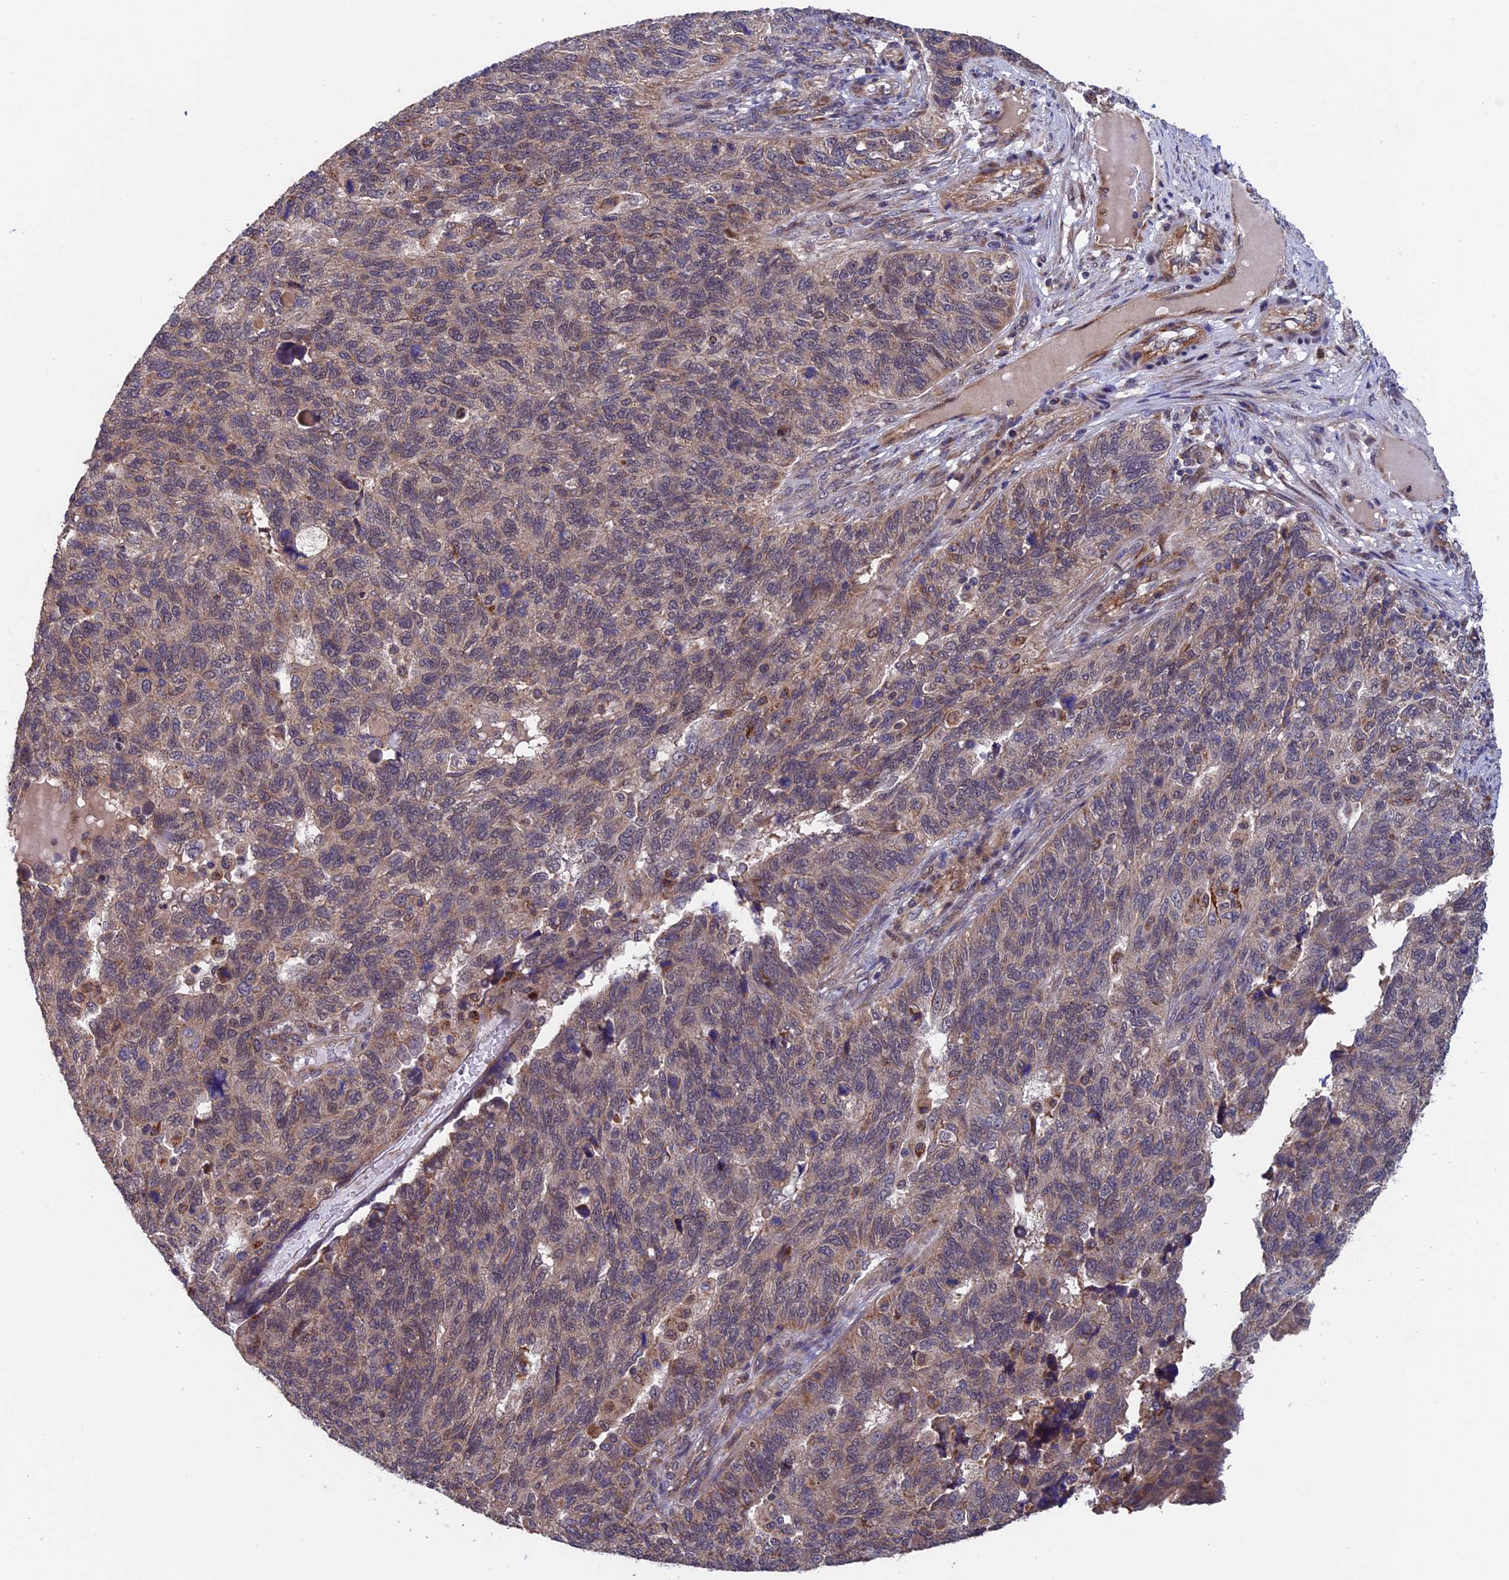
{"staining": {"intensity": "weak", "quantity": ">75%", "location": "cytoplasmic/membranous"}, "tissue": "endometrial cancer", "cell_type": "Tumor cells", "image_type": "cancer", "snomed": [{"axis": "morphology", "description": "Adenocarcinoma, NOS"}, {"axis": "topography", "description": "Endometrium"}], "caption": "Endometrial adenocarcinoma was stained to show a protein in brown. There is low levels of weak cytoplasmic/membranous expression in approximately >75% of tumor cells.", "gene": "RNF17", "patient": {"sex": "female", "age": 66}}